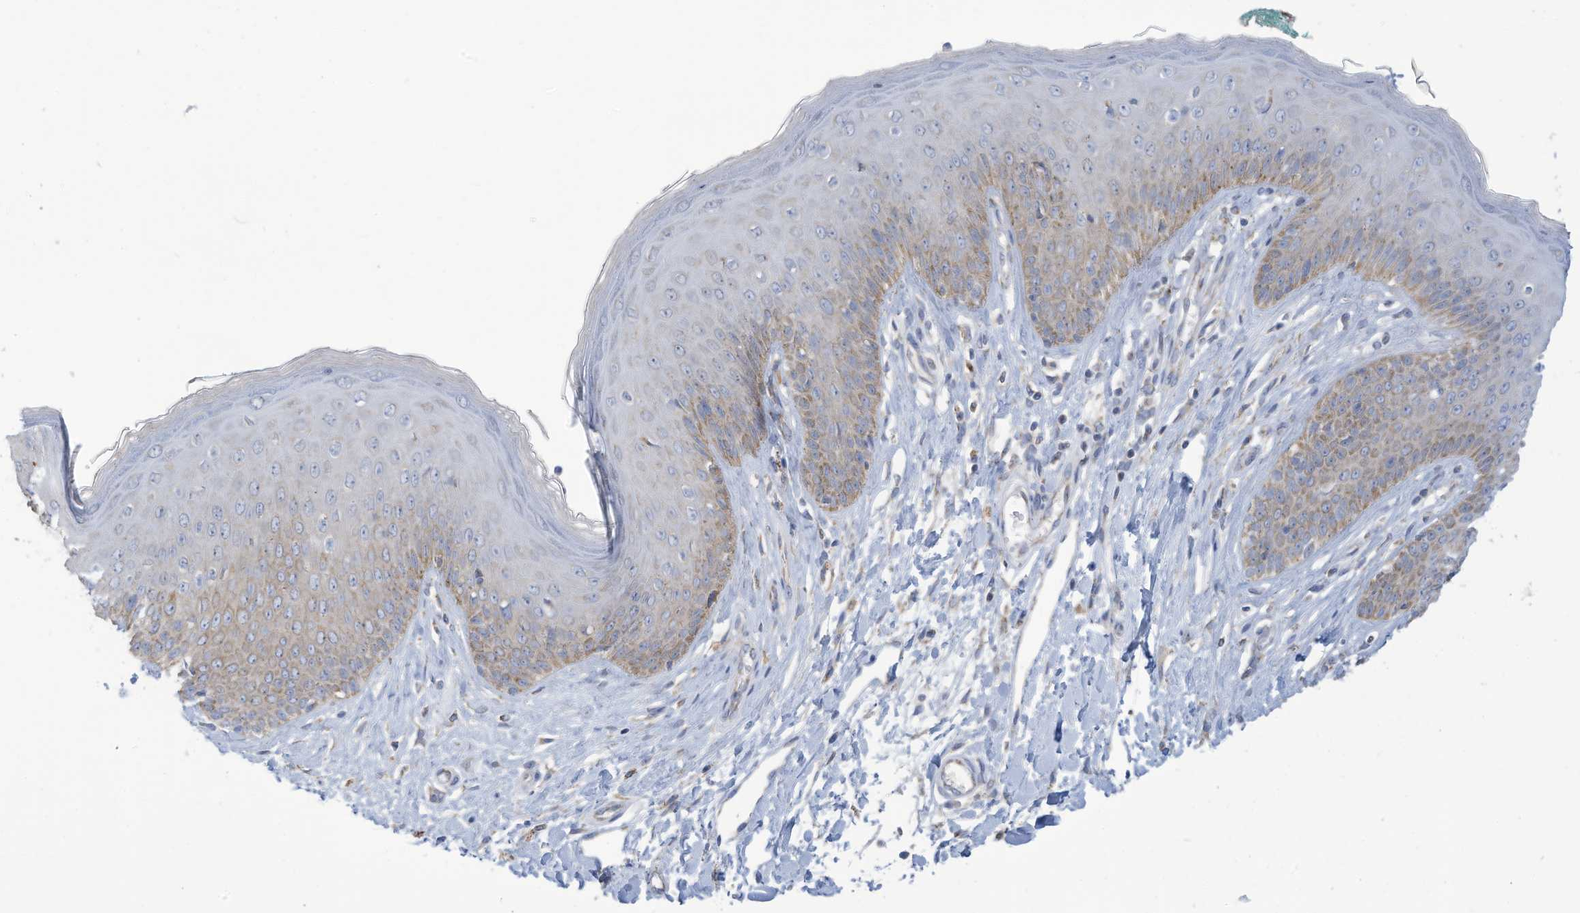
{"staining": {"intensity": "moderate", "quantity": "<25%", "location": "cytoplasmic/membranous"}, "tissue": "skin", "cell_type": "Epidermal cells", "image_type": "normal", "snomed": [{"axis": "morphology", "description": "Normal tissue, NOS"}, {"axis": "morphology", "description": "Squamous cell carcinoma, NOS"}, {"axis": "topography", "description": "Vulva"}], "caption": "High-power microscopy captured an immunohistochemistry image of normal skin, revealing moderate cytoplasmic/membranous staining in approximately <25% of epidermal cells. (DAB (3,3'-diaminobenzidine) = brown stain, brightfield microscopy at high magnification).", "gene": "NLN", "patient": {"sex": "female", "age": 85}}